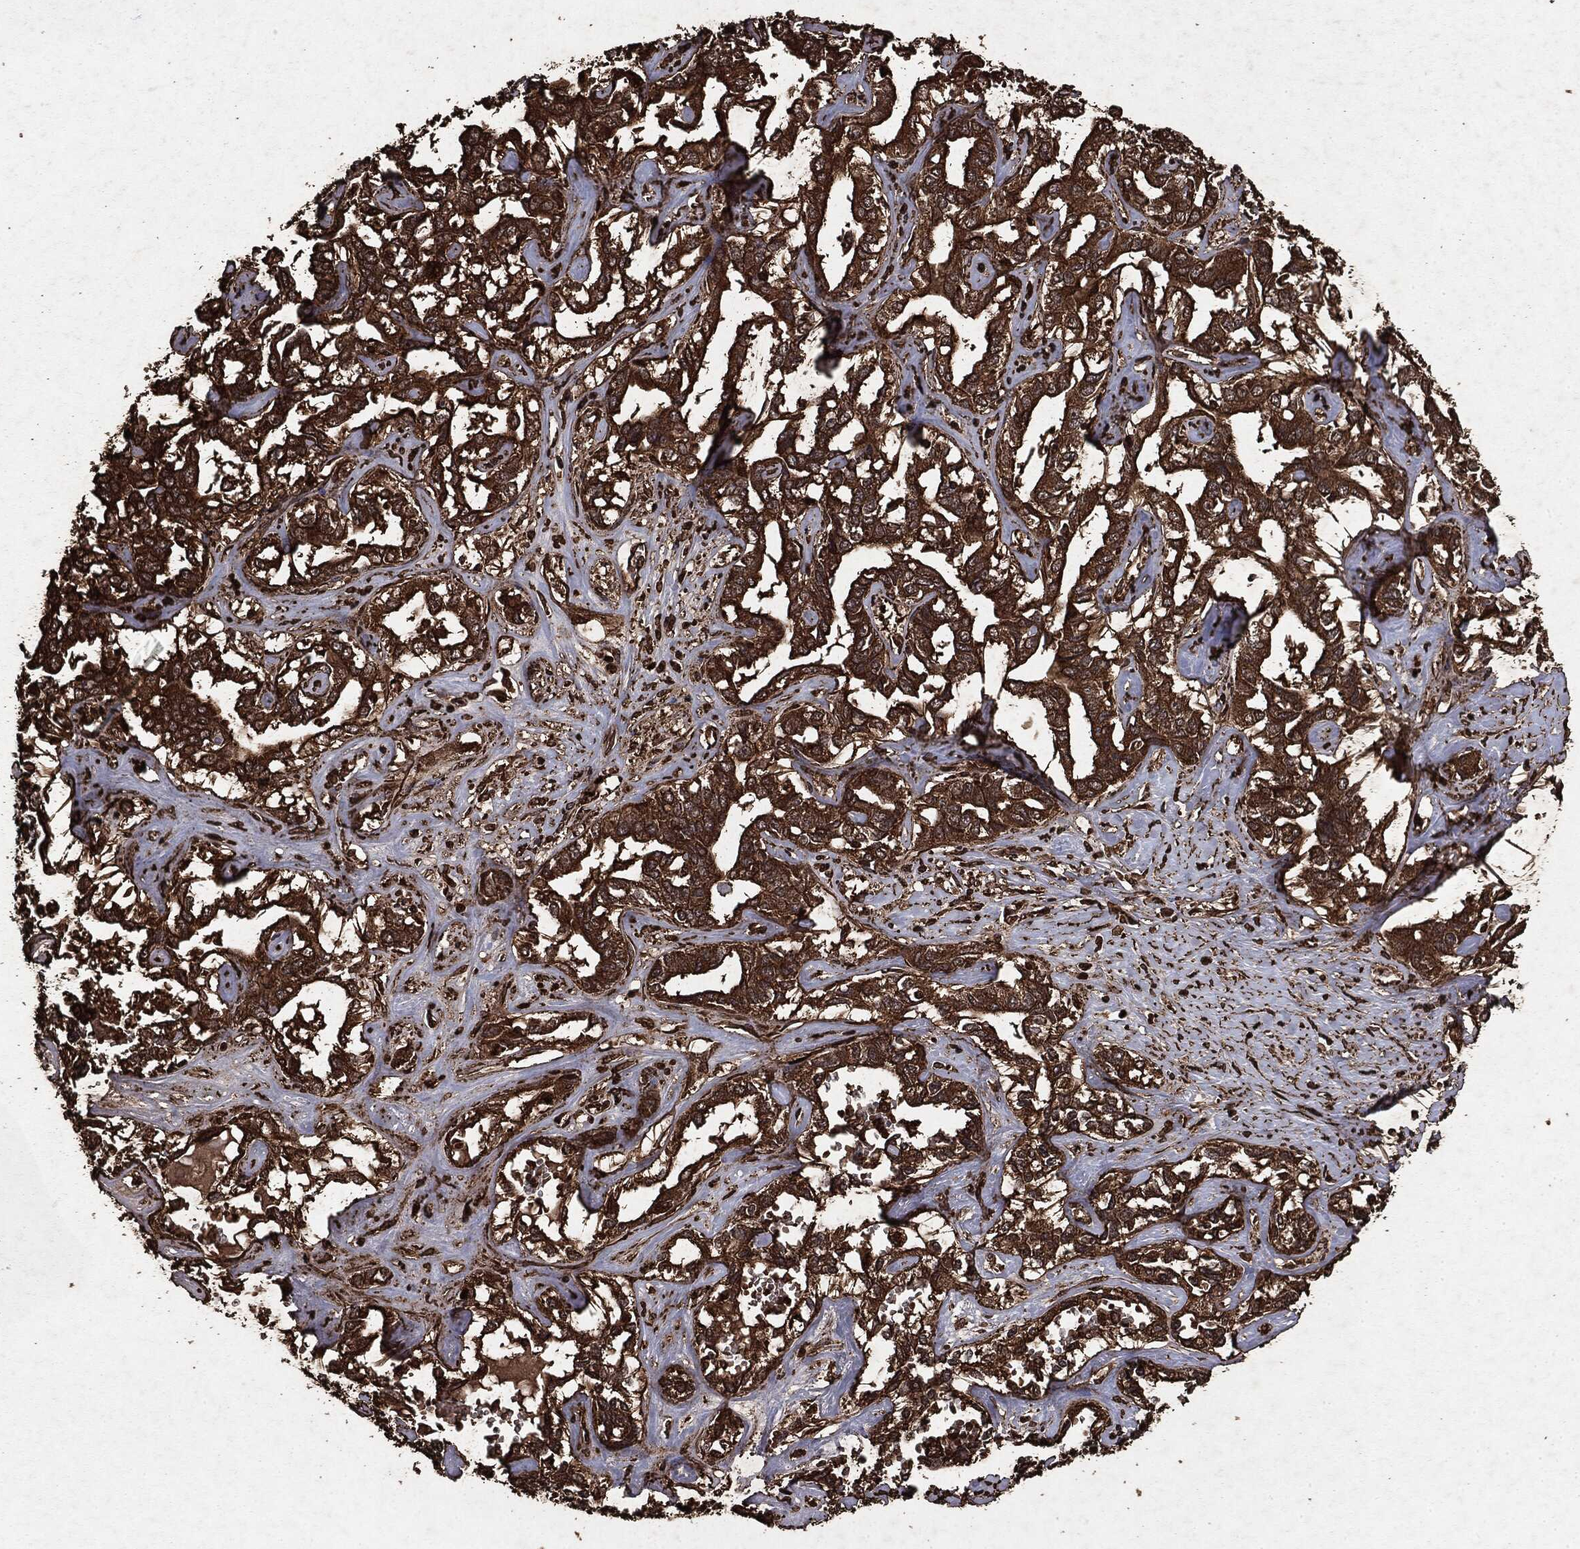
{"staining": {"intensity": "strong", "quantity": ">75%", "location": "cytoplasmic/membranous"}, "tissue": "liver cancer", "cell_type": "Tumor cells", "image_type": "cancer", "snomed": [{"axis": "morphology", "description": "Cholangiocarcinoma"}, {"axis": "topography", "description": "Liver"}], "caption": "Protein staining of liver cancer tissue displays strong cytoplasmic/membranous staining in about >75% of tumor cells.", "gene": "ARAF", "patient": {"sex": "male", "age": 59}}